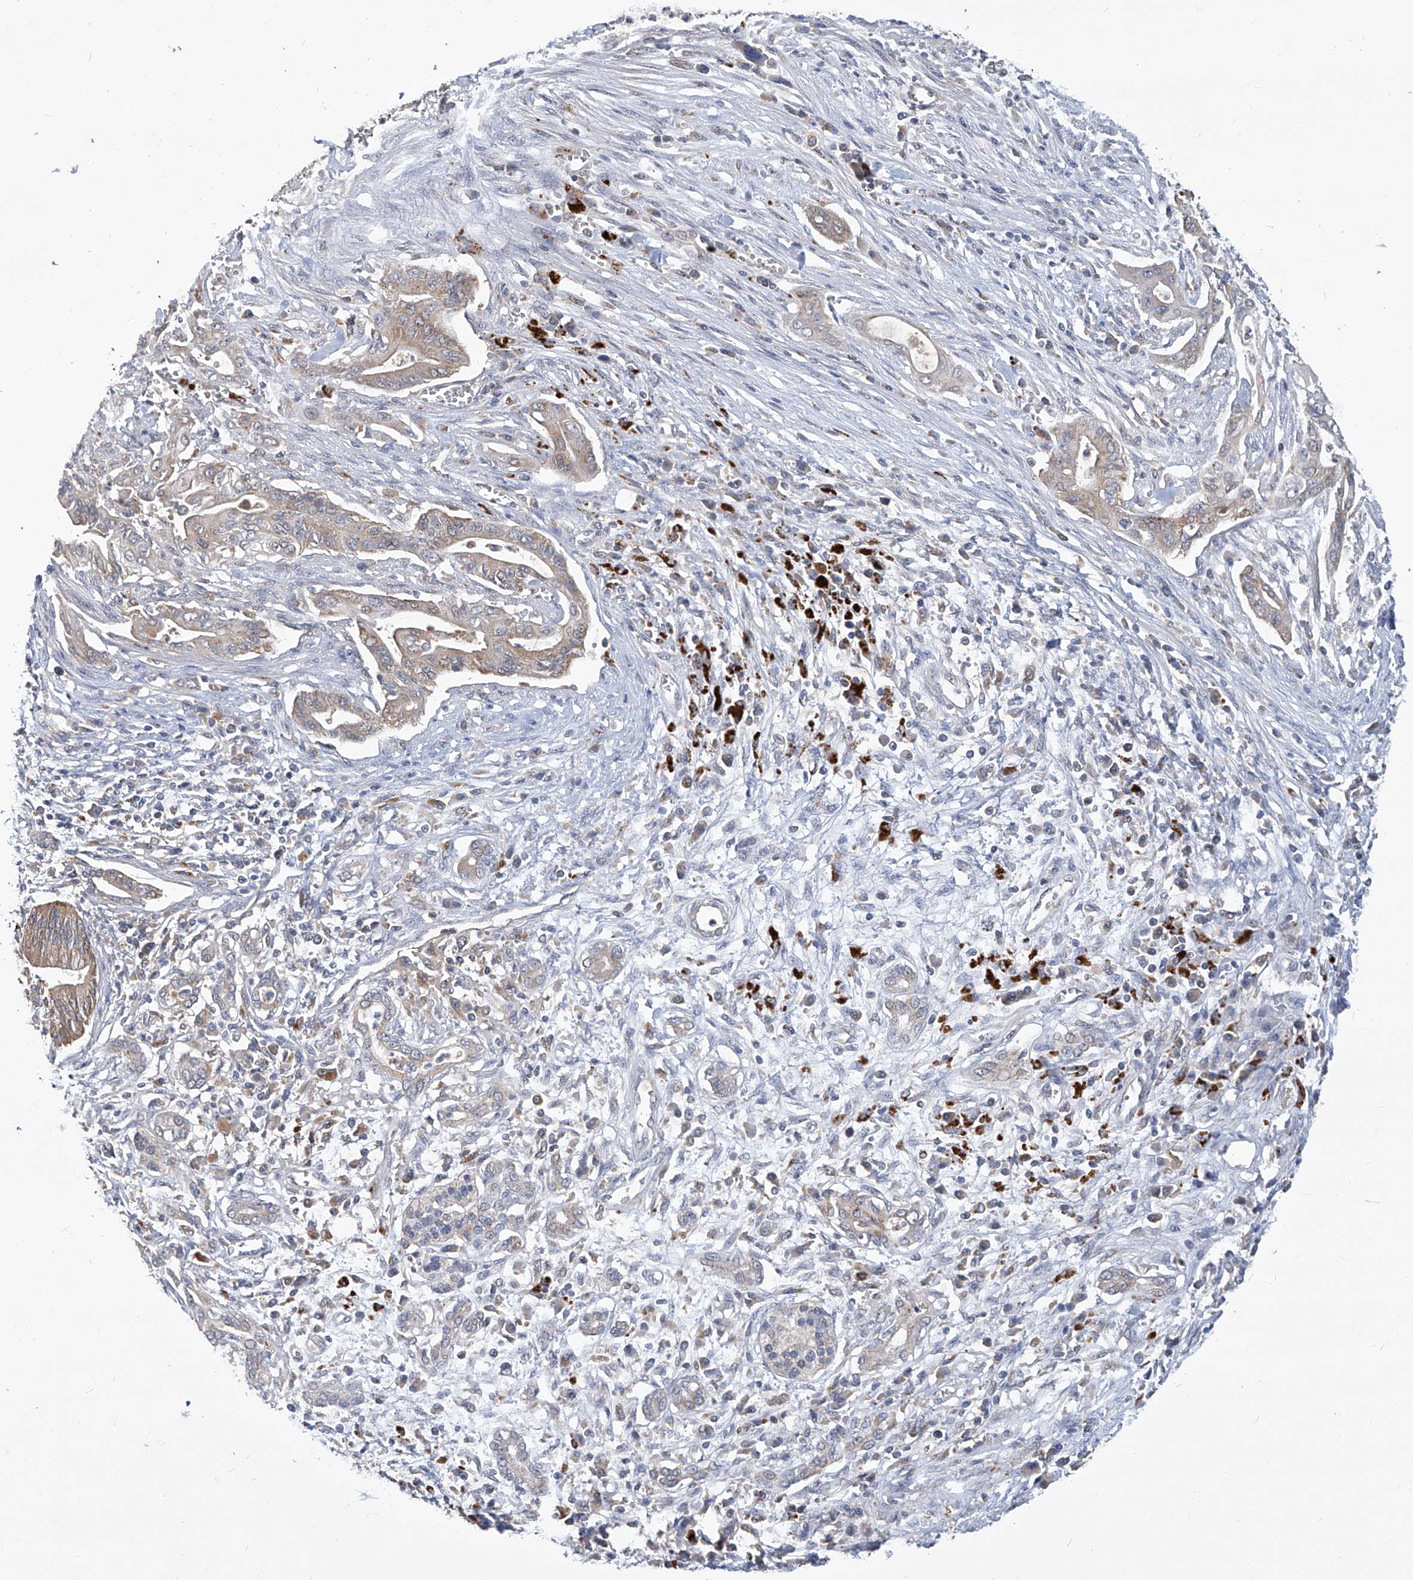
{"staining": {"intensity": "weak", "quantity": "<25%", "location": "cytoplasmic/membranous"}, "tissue": "pancreatic cancer", "cell_type": "Tumor cells", "image_type": "cancer", "snomed": [{"axis": "morphology", "description": "Adenocarcinoma, NOS"}, {"axis": "topography", "description": "Pancreas"}], "caption": "Micrograph shows no significant protein expression in tumor cells of pancreatic cancer (adenocarcinoma). (DAB immunohistochemistry (IHC) with hematoxylin counter stain).", "gene": "TNFRSF13B", "patient": {"sex": "male", "age": 58}}